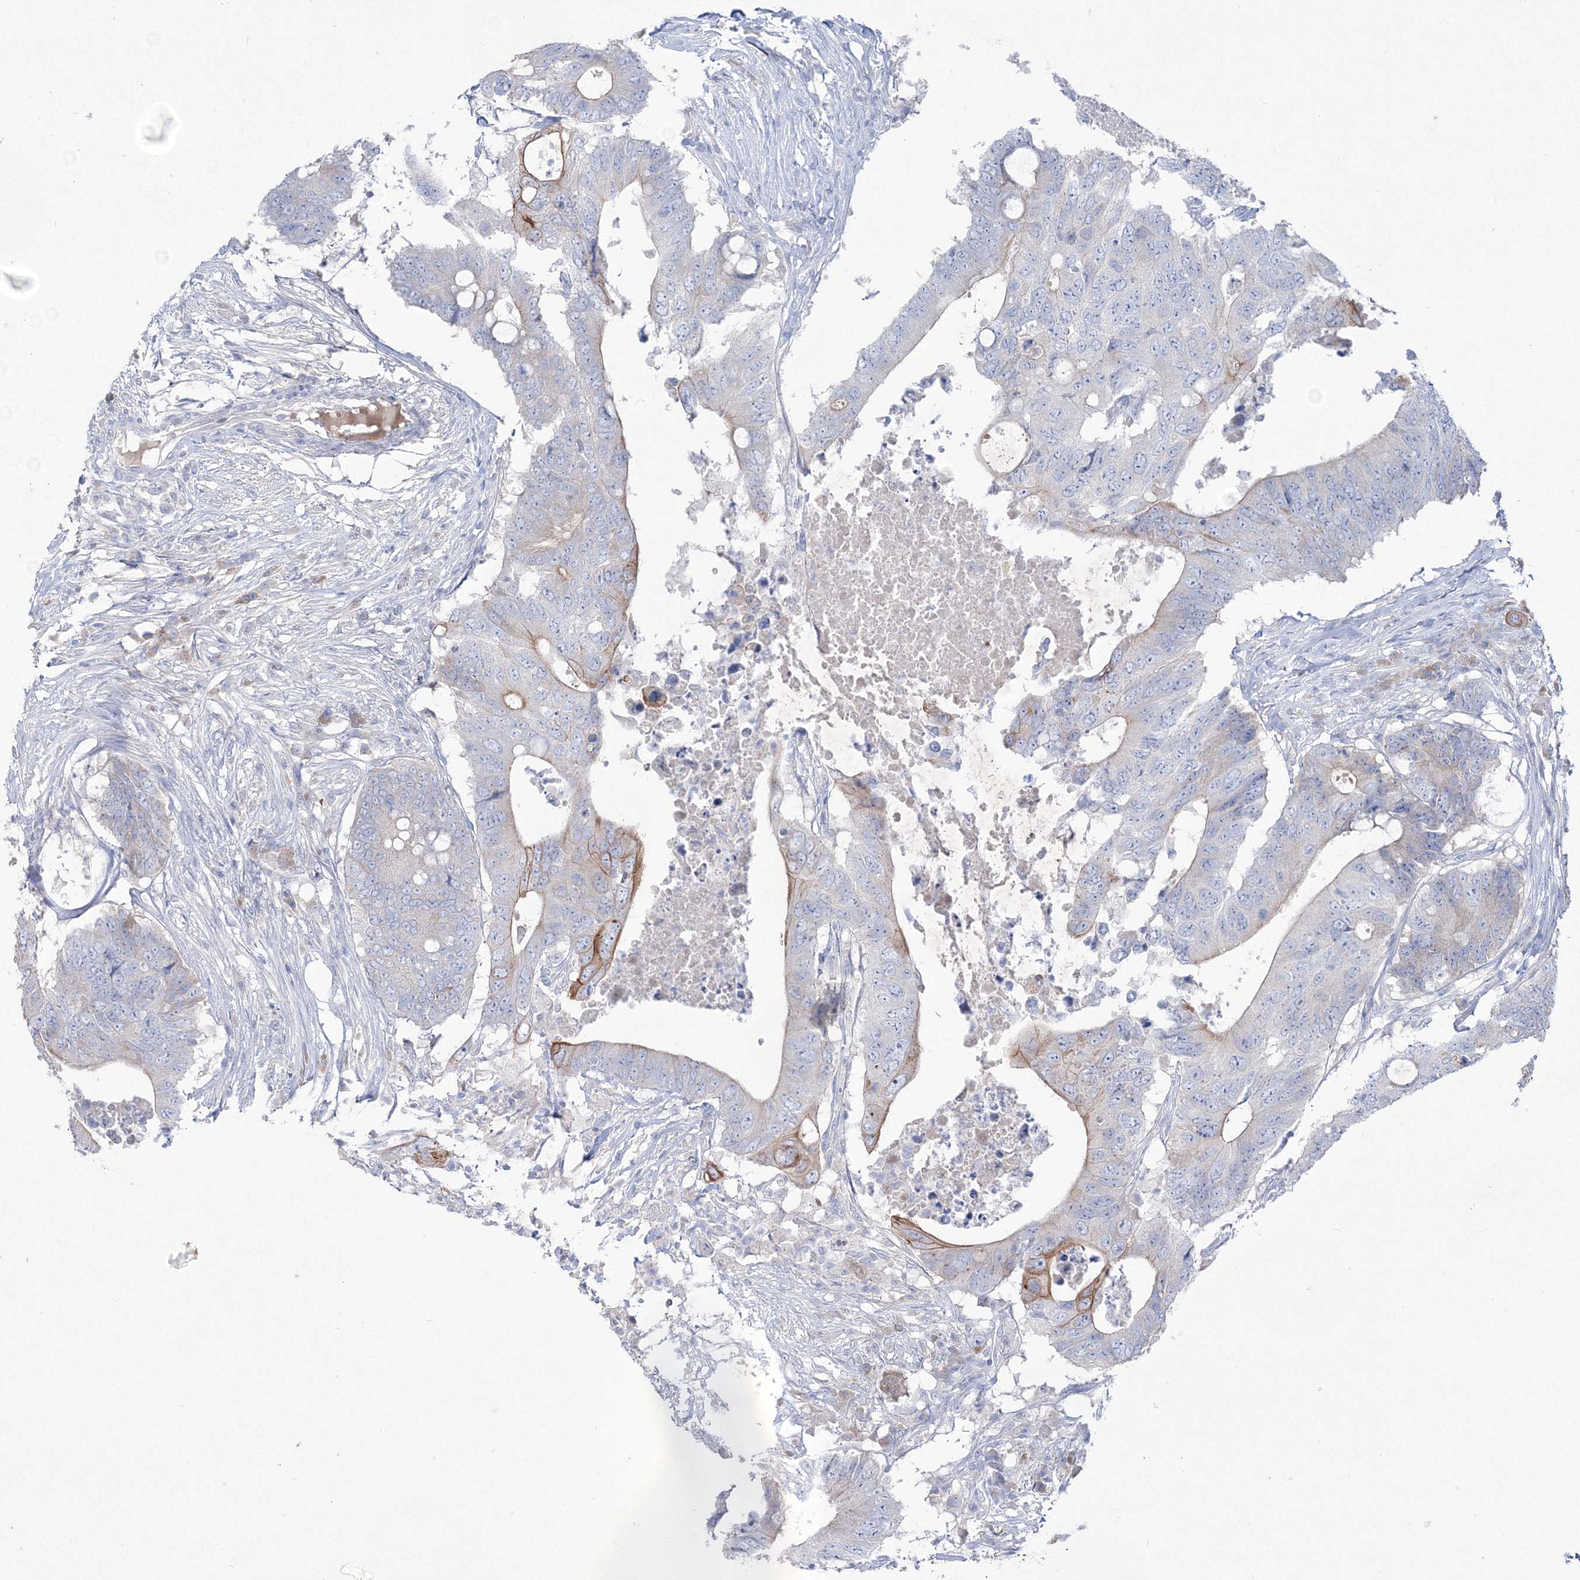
{"staining": {"intensity": "moderate", "quantity": "<25%", "location": "cytoplasmic/membranous"}, "tissue": "colorectal cancer", "cell_type": "Tumor cells", "image_type": "cancer", "snomed": [{"axis": "morphology", "description": "Adenocarcinoma, NOS"}, {"axis": "topography", "description": "Colon"}], "caption": "Colorectal adenocarcinoma was stained to show a protein in brown. There is low levels of moderate cytoplasmic/membranous positivity in about <25% of tumor cells. The staining is performed using DAB brown chromogen to label protein expression. The nuclei are counter-stained blue using hematoxylin.", "gene": "TMEM139", "patient": {"sex": "male", "age": 71}}